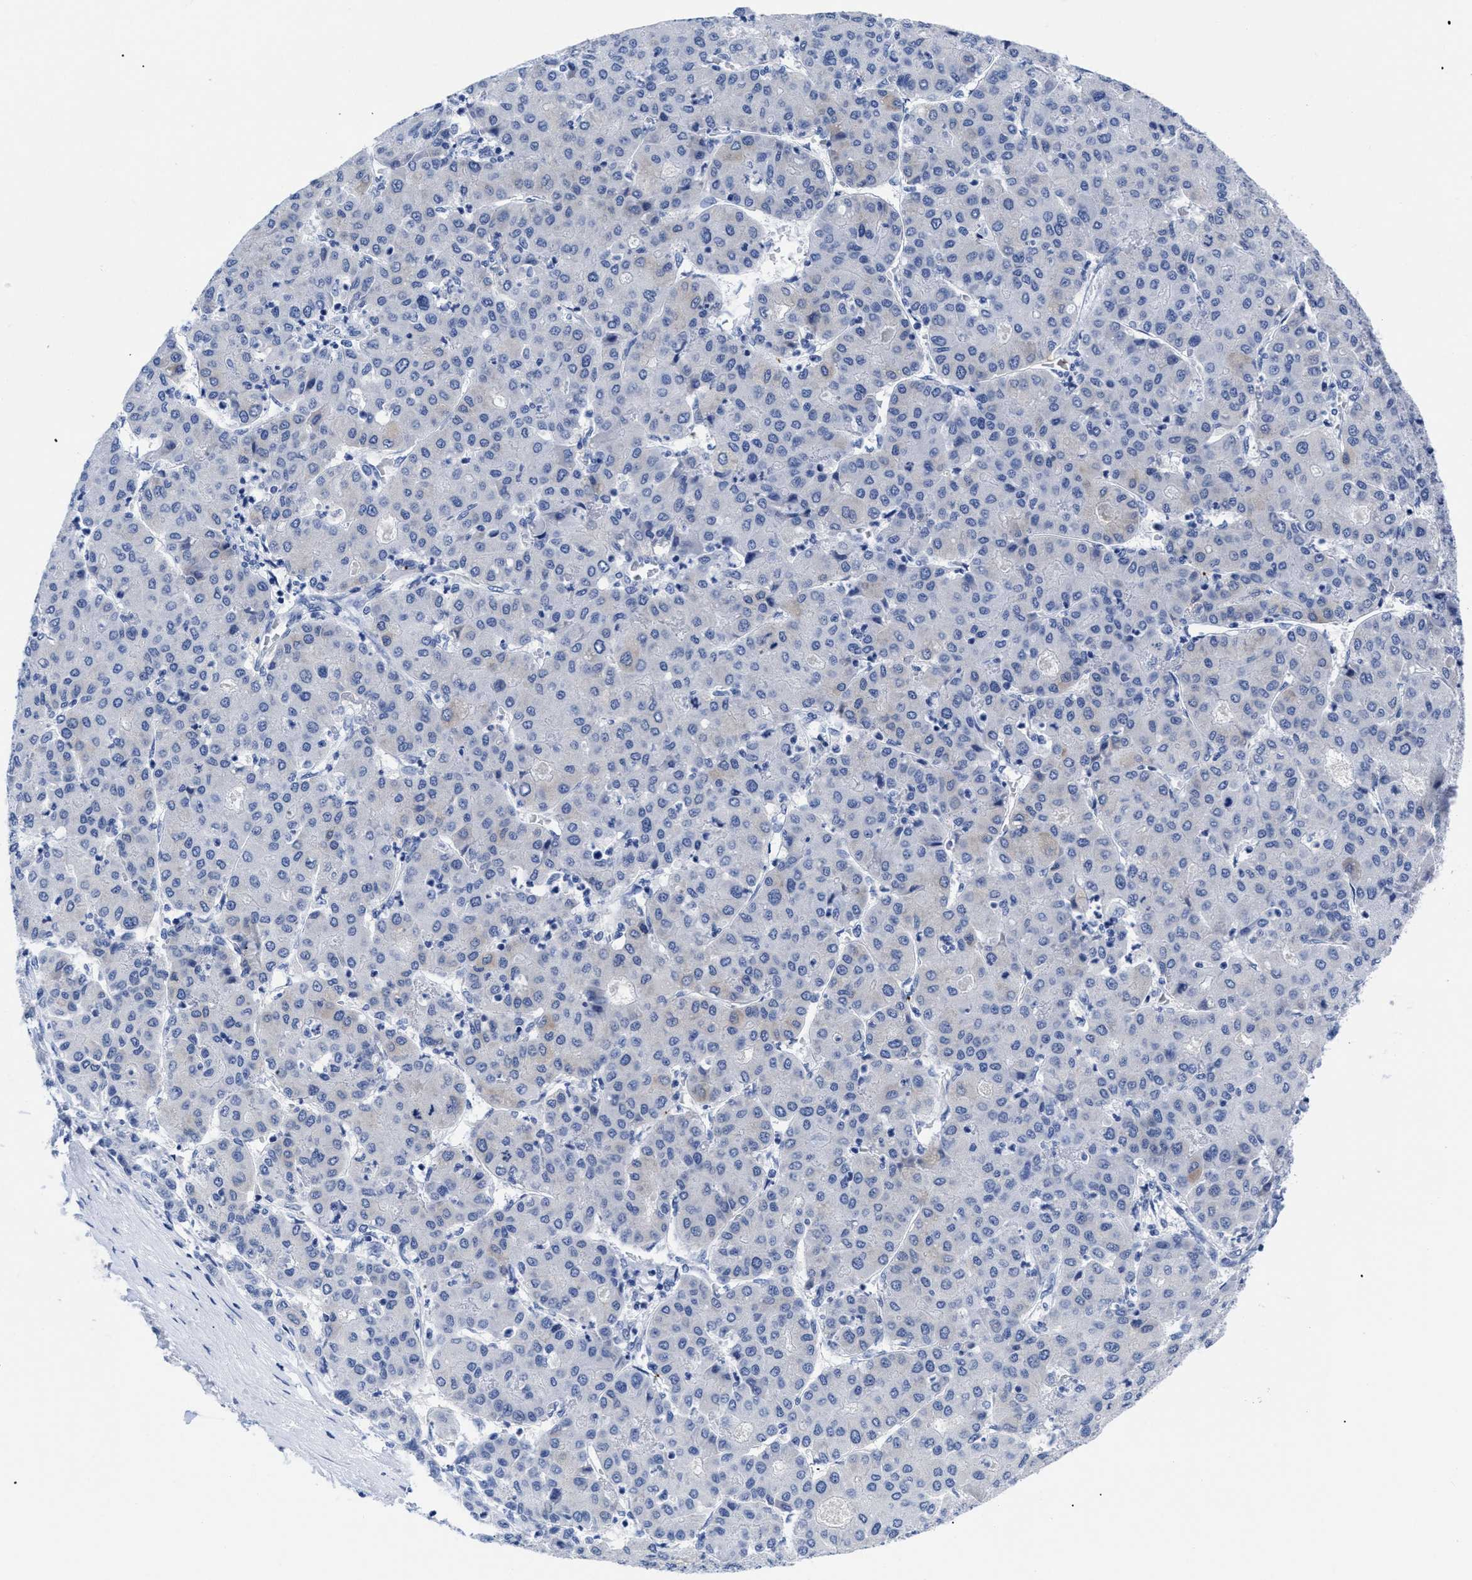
{"staining": {"intensity": "negative", "quantity": "none", "location": "none"}, "tissue": "liver cancer", "cell_type": "Tumor cells", "image_type": "cancer", "snomed": [{"axis": "morphology", "description": "Carcinoma, Hepatocellular, NOS"}, {"axis": "topography", "description": "Liver"}], "caption": "DAB immunohistochemical staining of human liver cancer (hepatocellular carcinoma) shows no significant positivity in tumor cells.", "gene": "TREML1", "patient": {"sex": "male", "age": 65}}